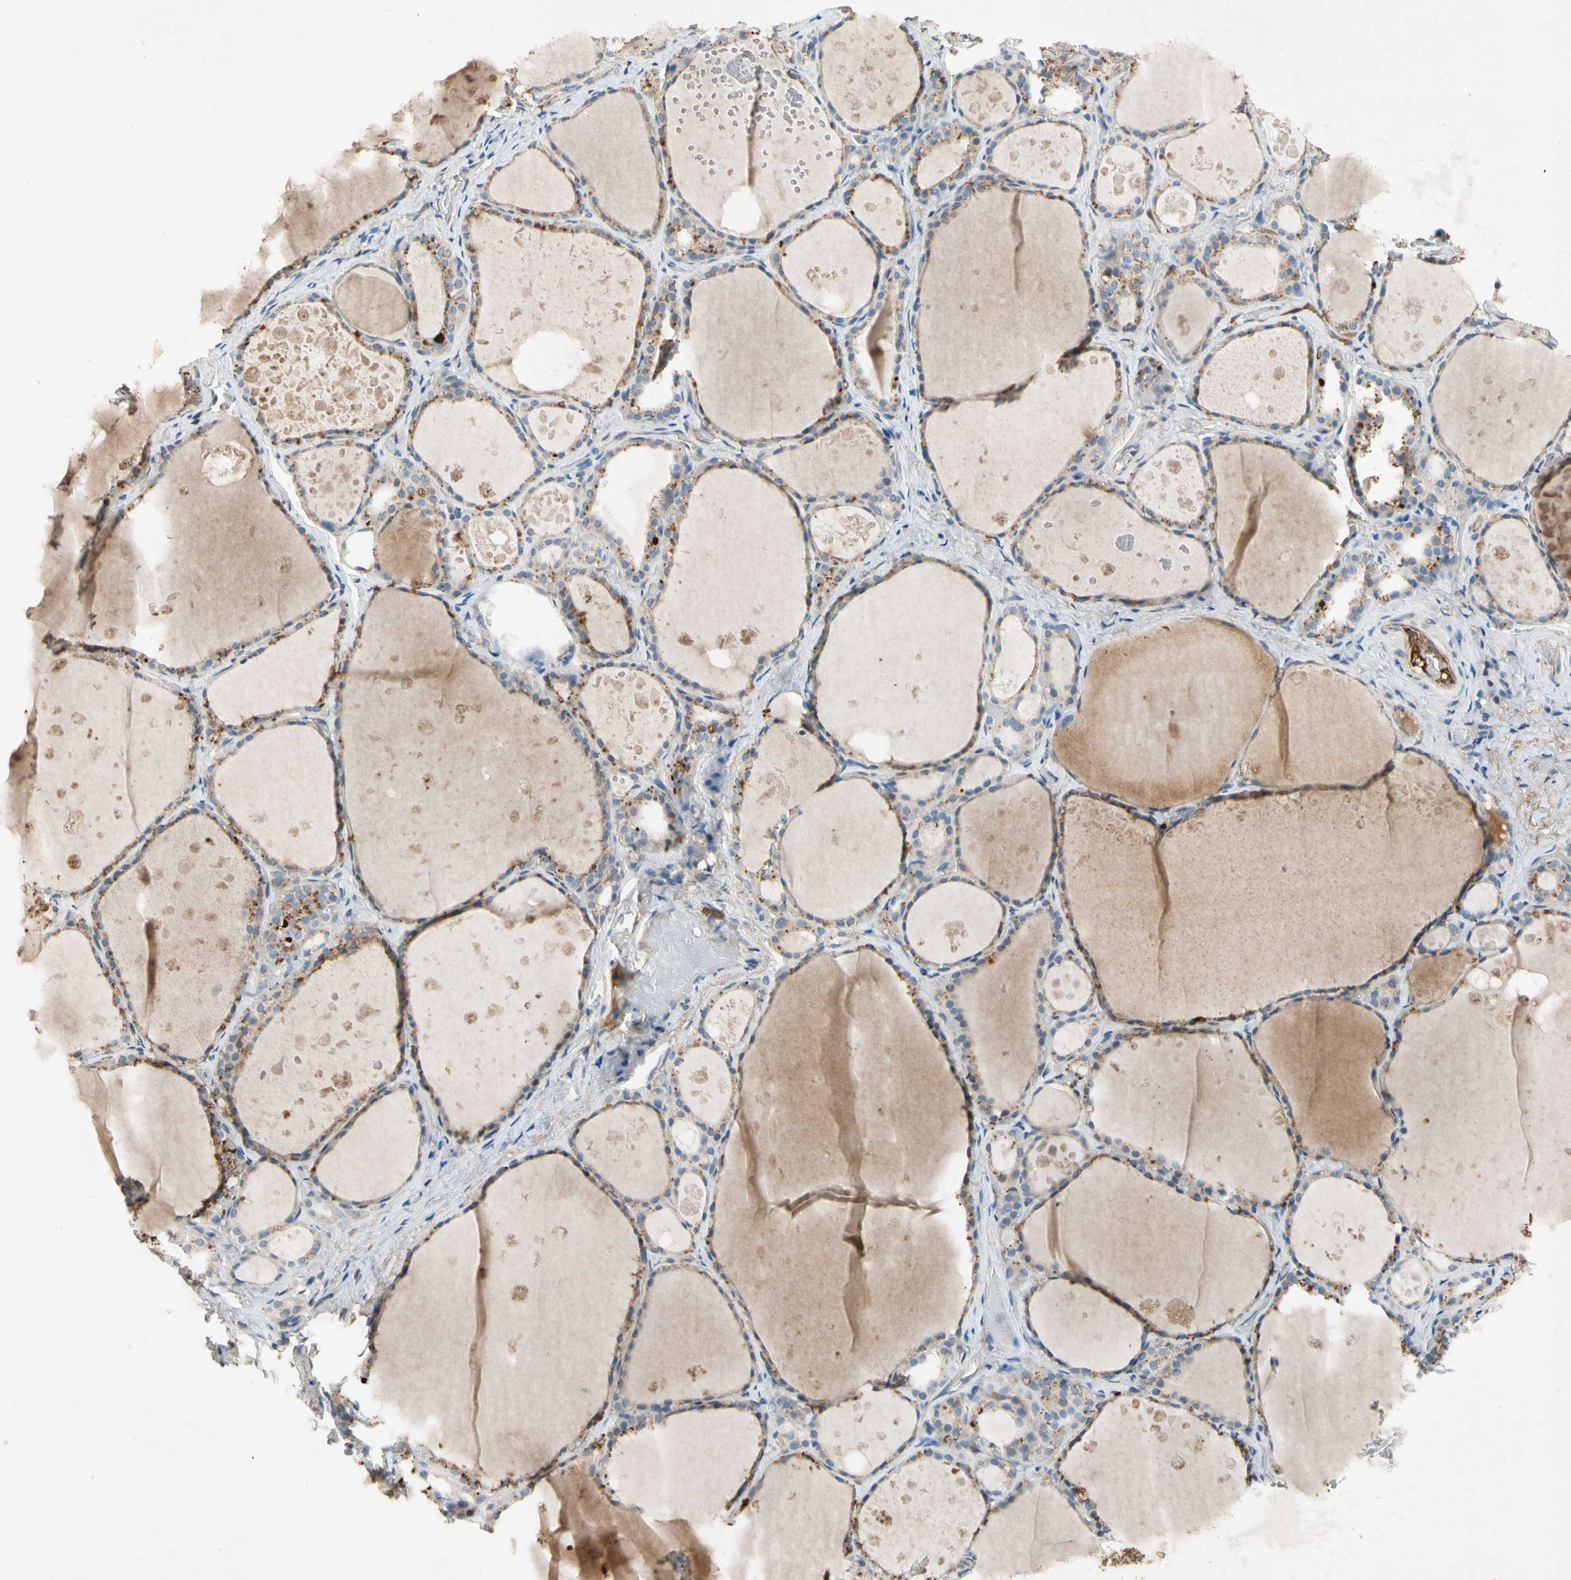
{"staining": {"intensity": "moderate", "quantity": "25%-75%", "location": "cytoplasmic/membranous"}, "tissue": "thyroid gland", "cell_type": "Glandular cells", "image_type": "normal", "snomed": [{"axis": "morphology", "description": "Normal tissue, NOS"}, {"axis": "topography", "description": "Thyroid gland"}], "caption": "Immunohistochemistry (IHC) micrograph of normal thyroid gland: human thyroid gland stained using IHC exhibits medium levels of moderate protein expression localized specifically in the cytoplasmic/membranous of glandular cells, appearing as a cytoplasmic/membranous brown color.", "gene": "NDFIP2", "patient": {"sex": "male", "age": 61}}